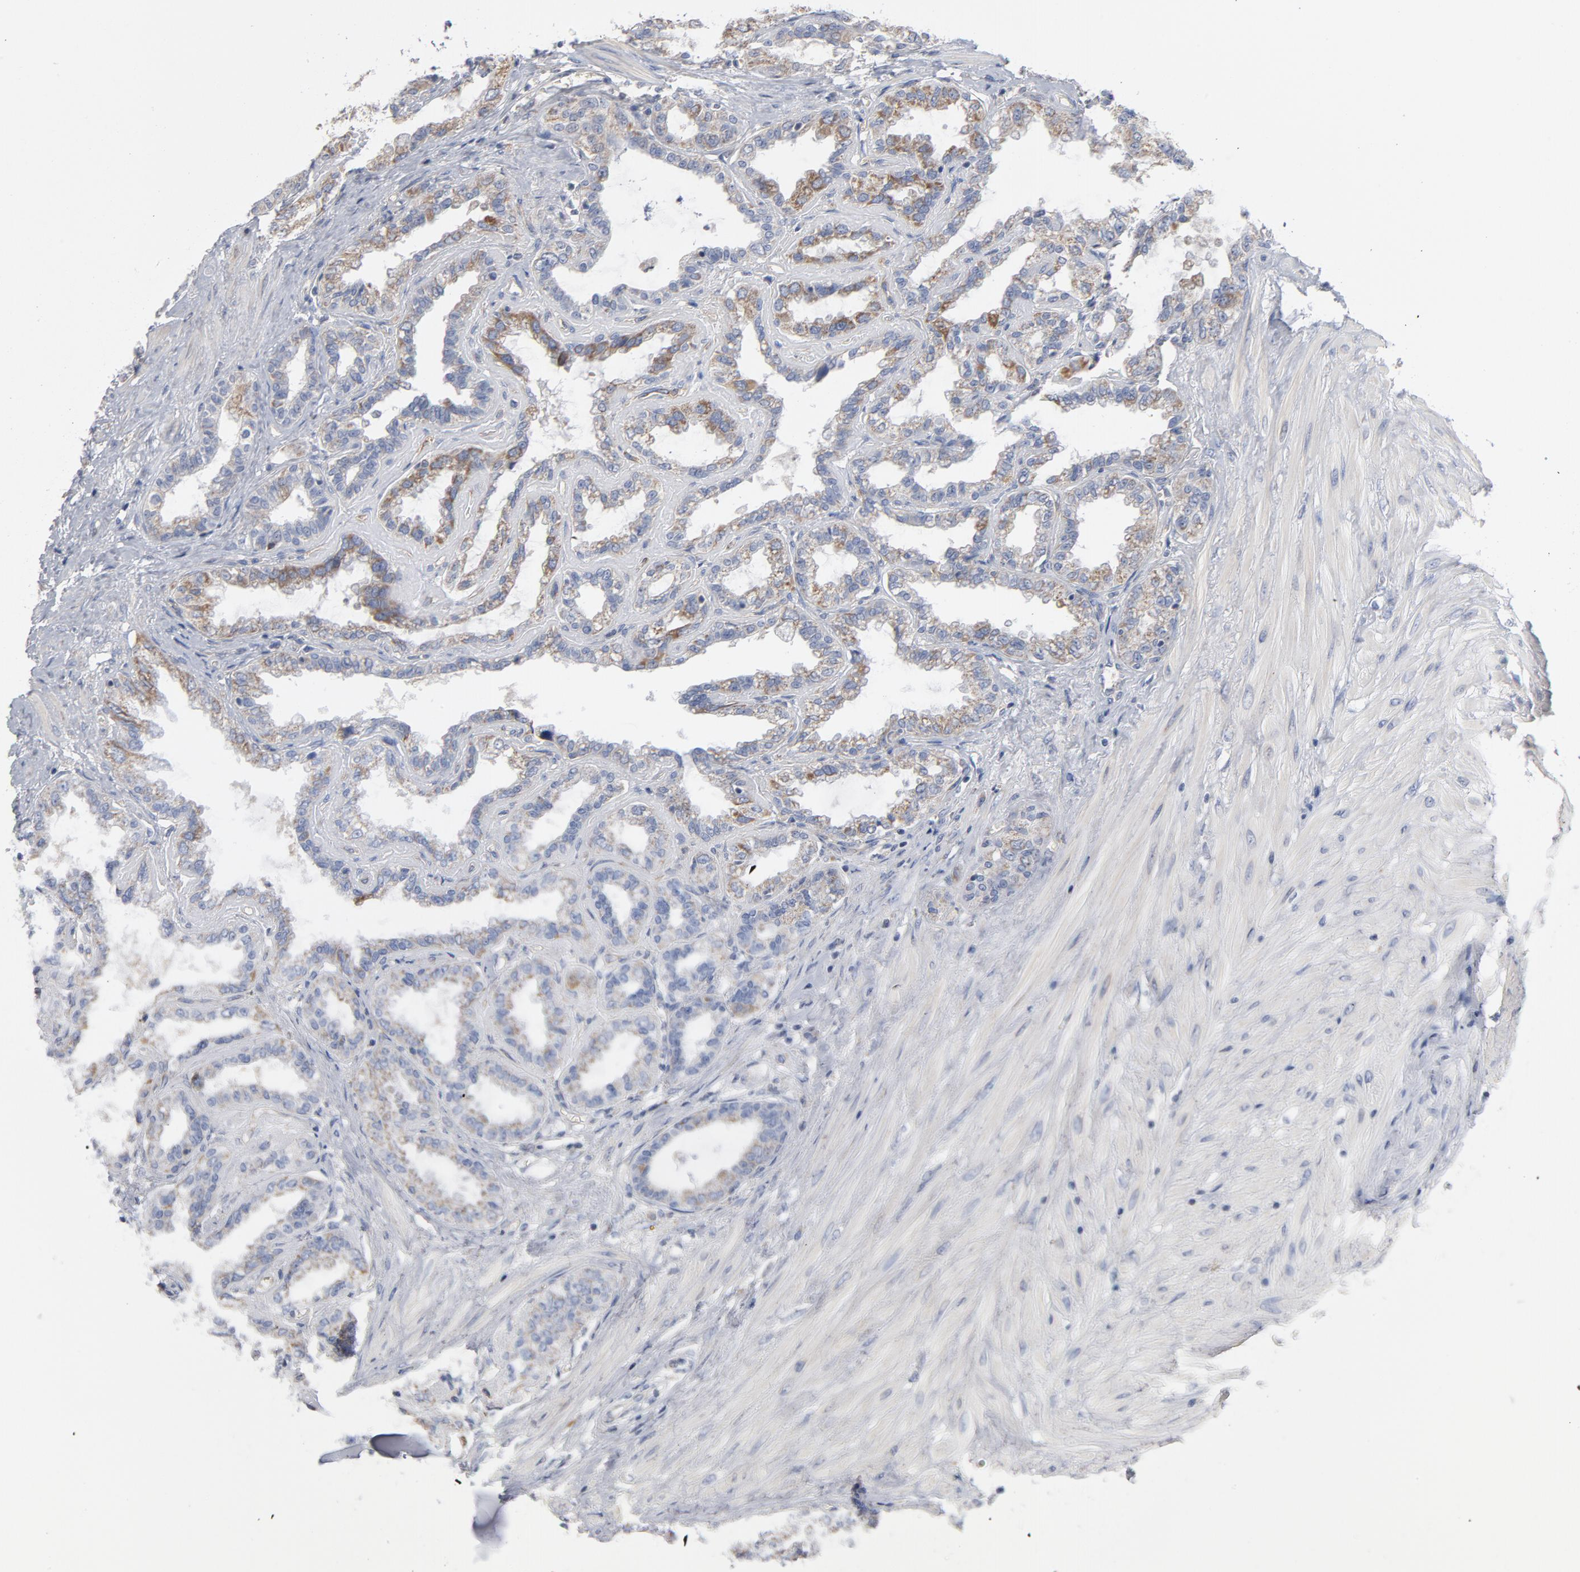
{"staining": {"intensity": "moderate", "quantity": "25%-75%", "location": "cytoplasmic/membranous"}, "tissue": "seminal vesicle", "cell_type": "Glandular cells", "image_type": "normal", "snomed": [{"axis": "morphology", "description": "Normal tissue, NOS"}, {"axis": "morphology", "description": "Inflammation, NOS"}, {"axis": "topography", "description": "Urinary bladder"}, {"axis": "topography", "description": "Prostate"}, {"axis": "topography", "description": "Seminal veicle"}], "caption": "Protein expression analysis of normal human seminal vesicle reveals moderate cytoplasmic/membranous staining in approximately 25%-75% of glandular cells. Ihc stains the protein of interest in brown and the nuclei are stained blue.", "gene": "OXA1L", "patient": {"sex": "male", "age": 82}}